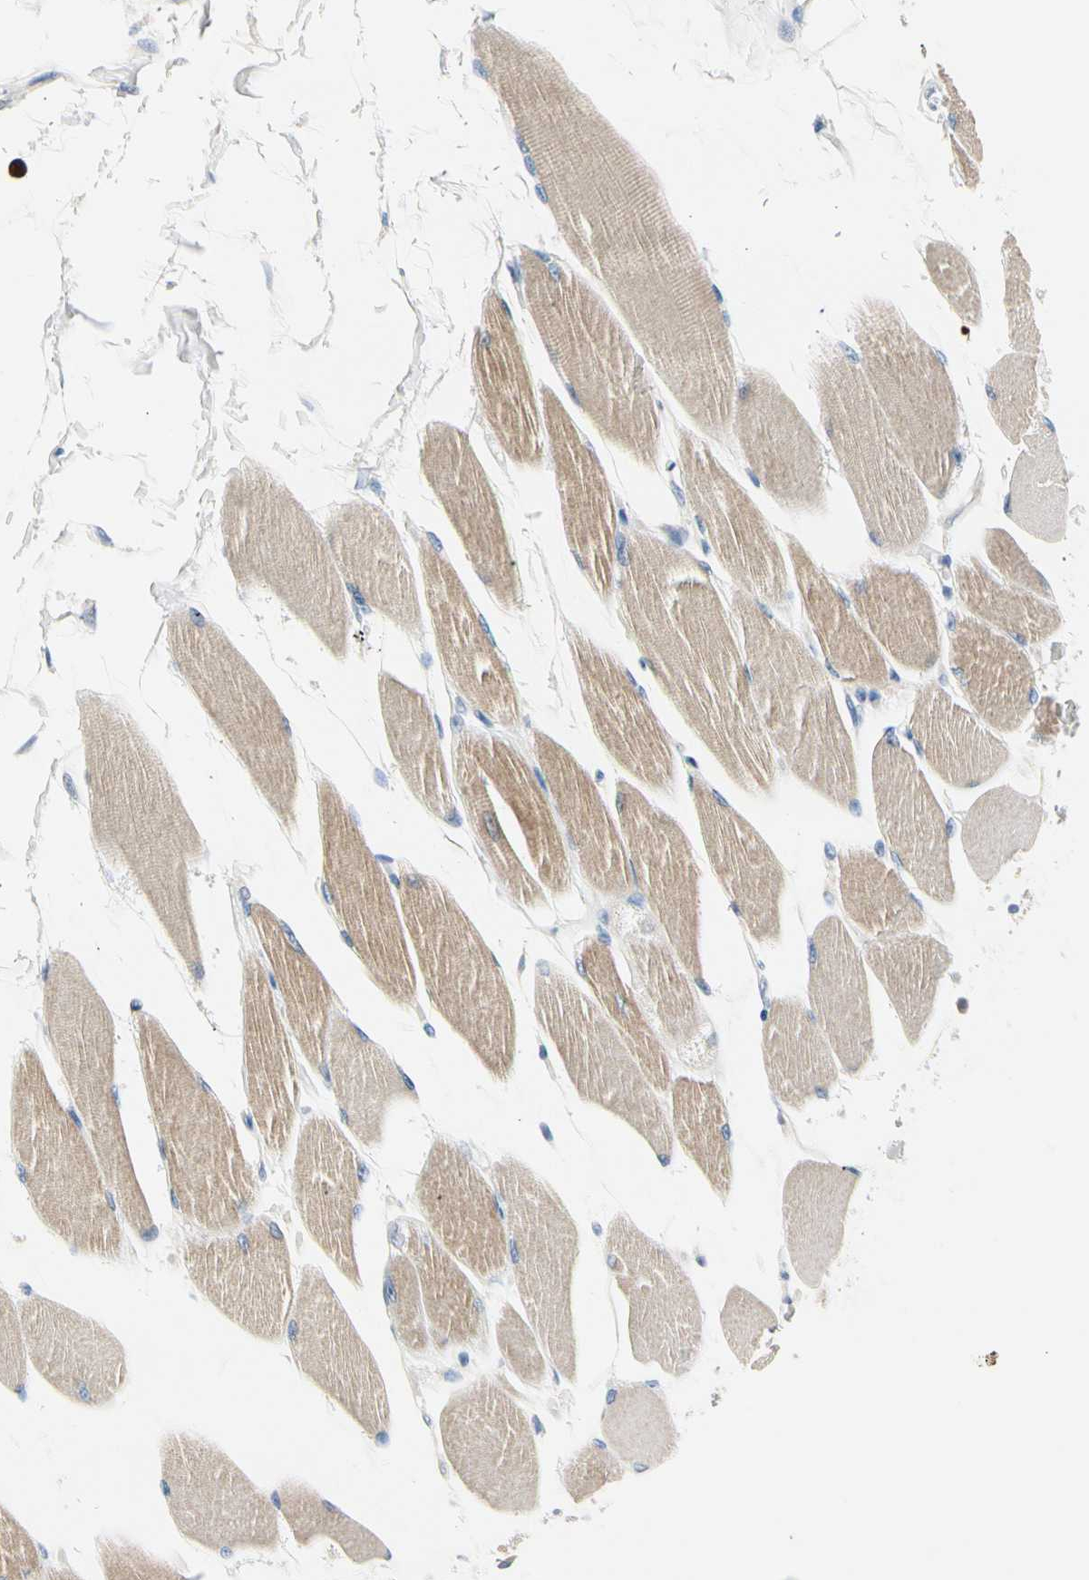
{"staining": {"intensity": "weak", "quantity": ">75%", "location": "cytoplasmic/membranous"}, "tissue": "skeletal muscle", "cell_type": "Myocytes", "image_type": "normal", "snomed": [{"axis": "morphology", "description": "Normal tissue, NOS"}, {"axis": "topography", "description": "Skeletal muscle"}, {"axis": "topography", "description": "Peripheral nerve tissue"}], "caption": "Protein expression analysis of benign skeletal muscle exhibits weak cytoplasmic/membranous positivity in about >75% of myocytes.", "gene": "TRAF5", "patient": {"sex": "female", "age": 84}}